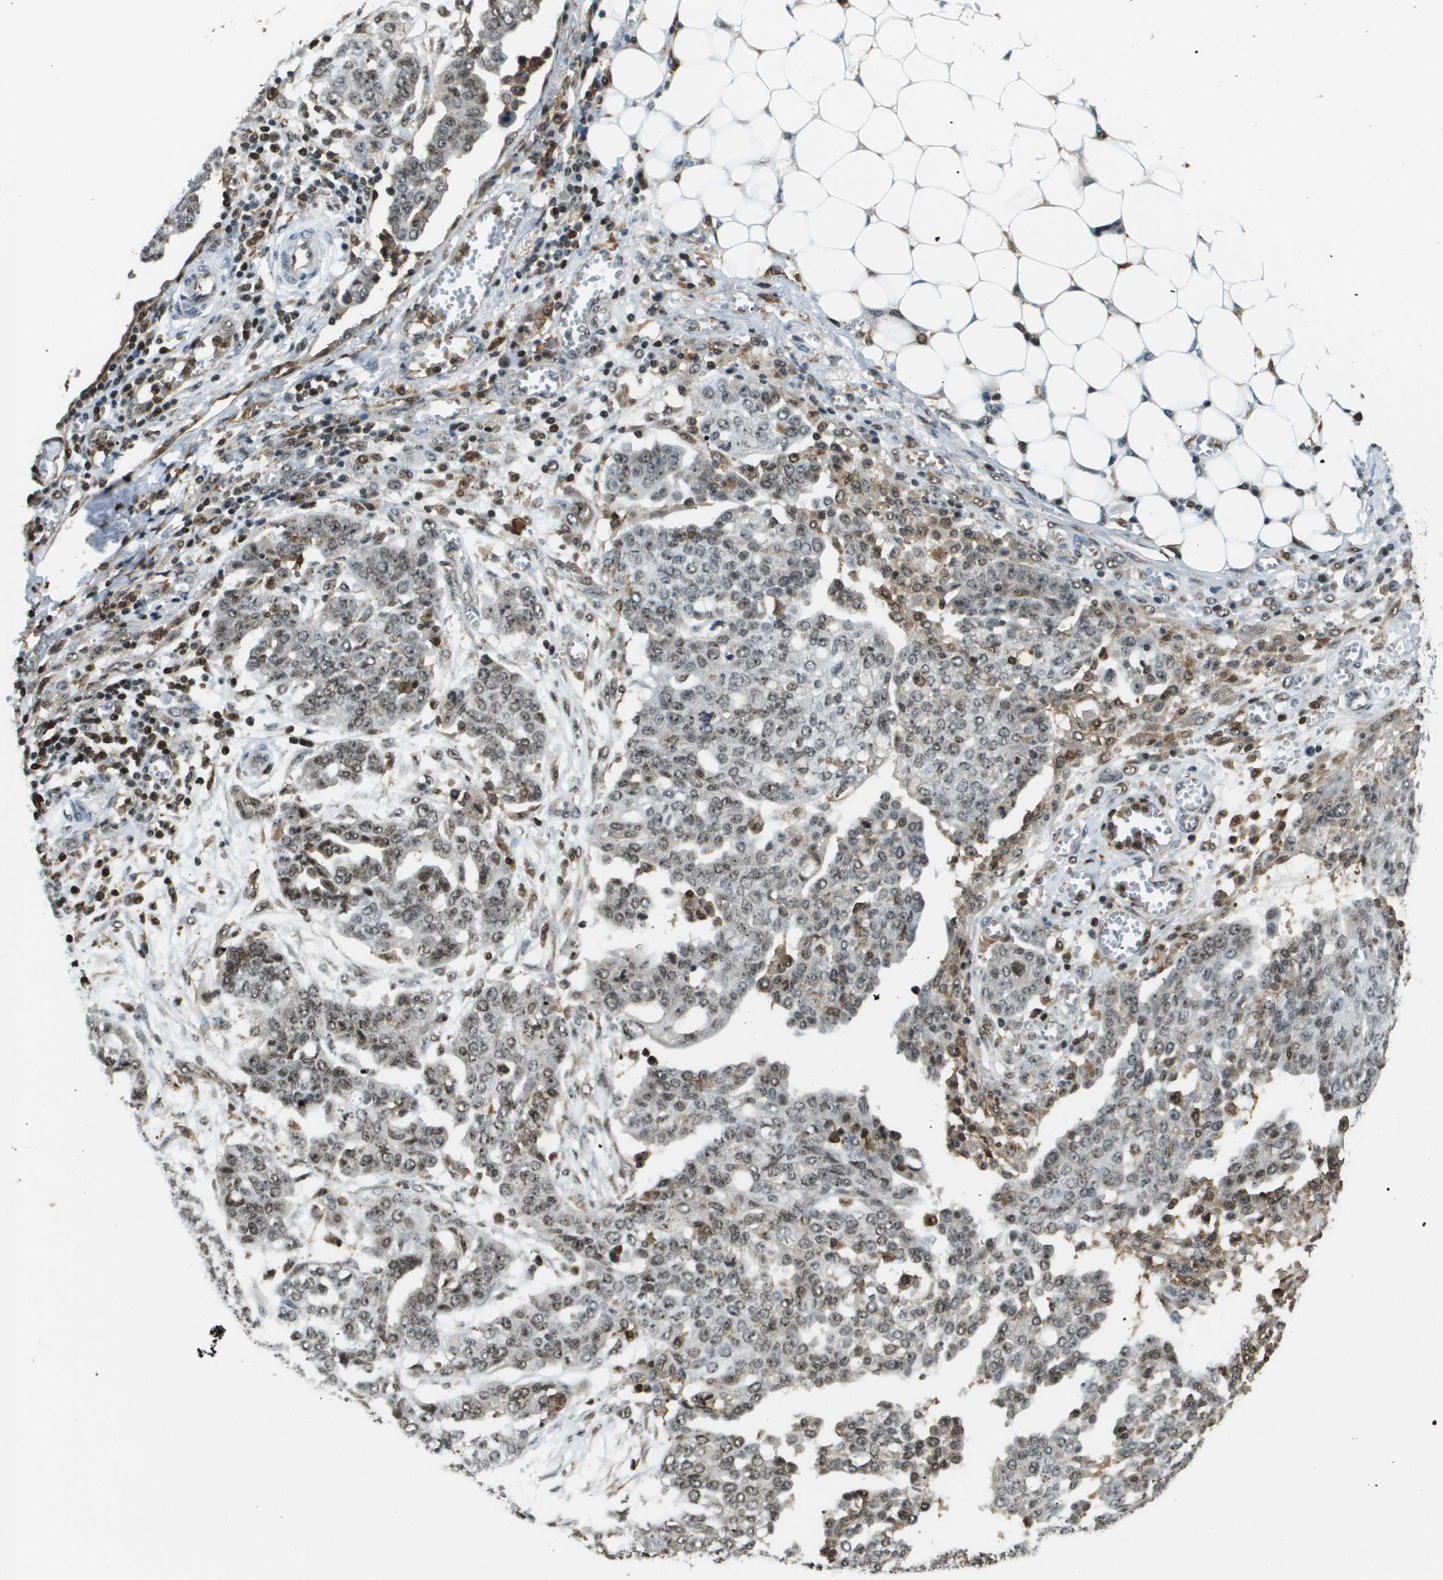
{"staining": {"intensity": "moderate", "quantity": "25%-75%", "location": "nuclear"}, "tissue": "ovarian cancer", "cell_type": "Tumor cells", "image_type": "cancer", "snomed": [{"axis": "morphology", "description": "Cystadenocarcinoma, serous, NOS"}, {"axis": "topography", "description": "Soft tissue"}, {"axis": "topography", "description": "Ovary"}], "caption": "Ovarian serous cystadenocarcinoma stained for a protein shows moderate nuclear positivity in tumor cells. The staining is performed using DAB brown chromogen to label protein expression. The nuclei are counter-stained blue using hematoxylin.", "gene": "EP400", "patient": {"sex": "female", "age": 57}}